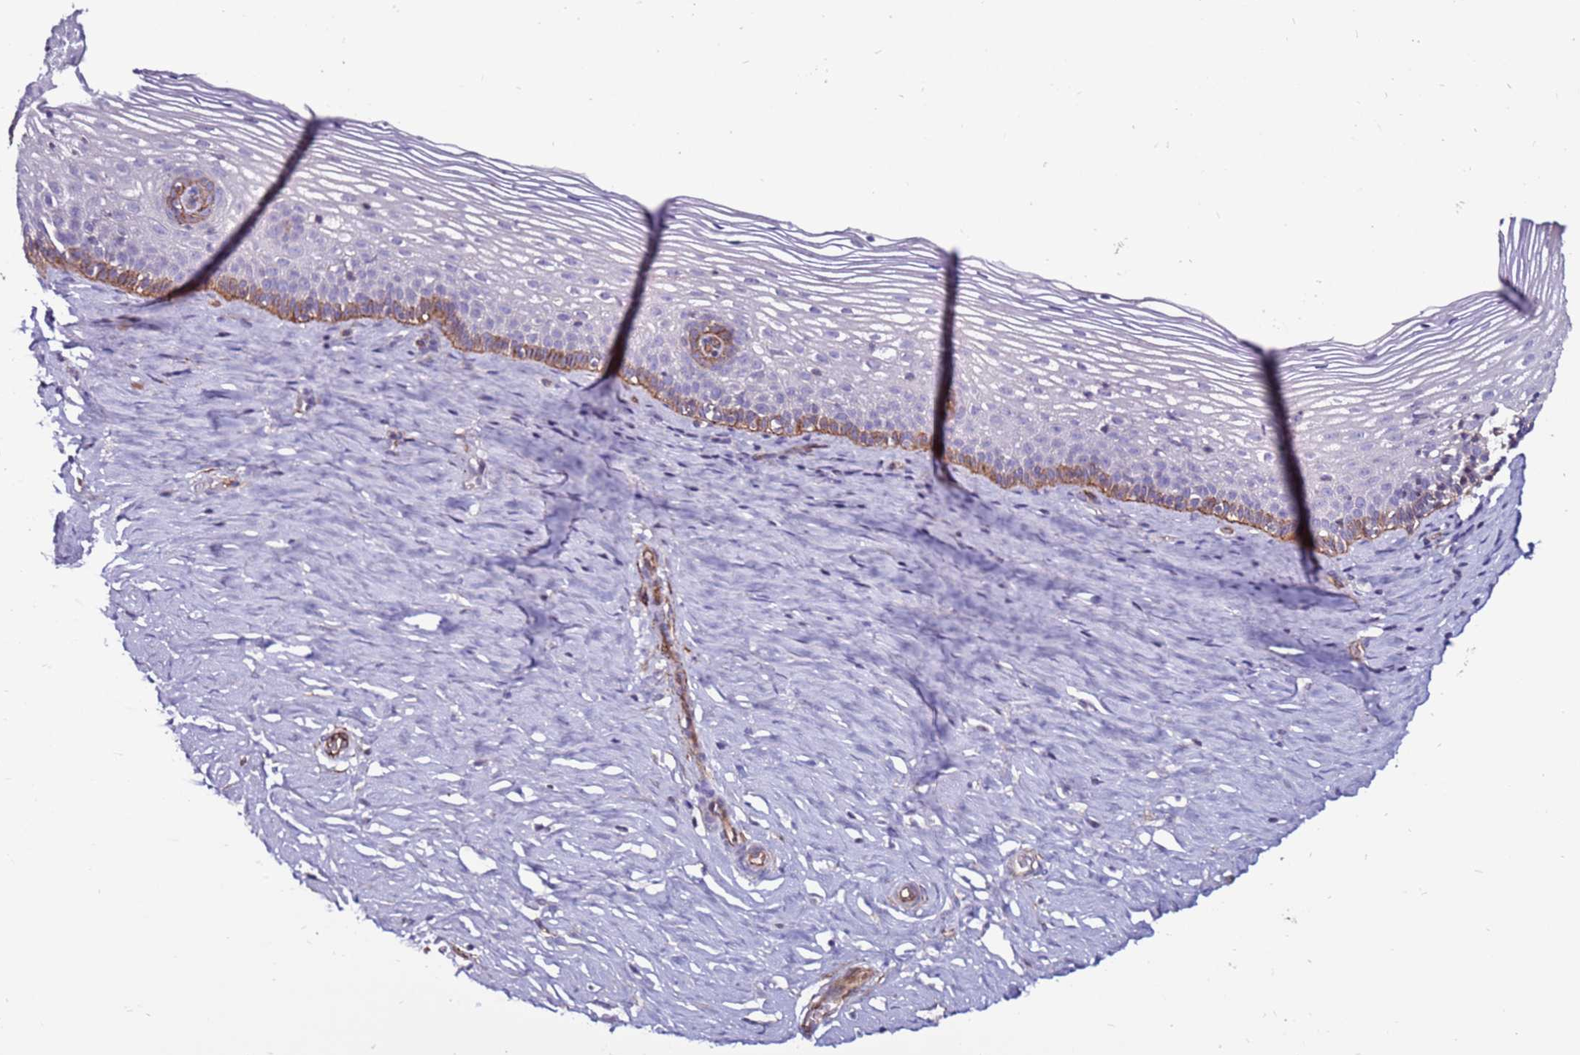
{"staining": {"intensity": "negative", "quantity": "none", "location": "none"}, "tissue": "cervix", "cell_type": "Glandular cells", "image_type": "normal", "snomed": [{"axis": "morphology", "description": "Normal tissue, NOS"}, {"axis": "topography", "description": "Cervix"}], "caption": "IHC image of unremarkable cervix: cervix stained with DAB reveals no significant protein expression in glandular cells.", "gene": "CLEC4M", "patient": {"sex": "female", "age": 33}}